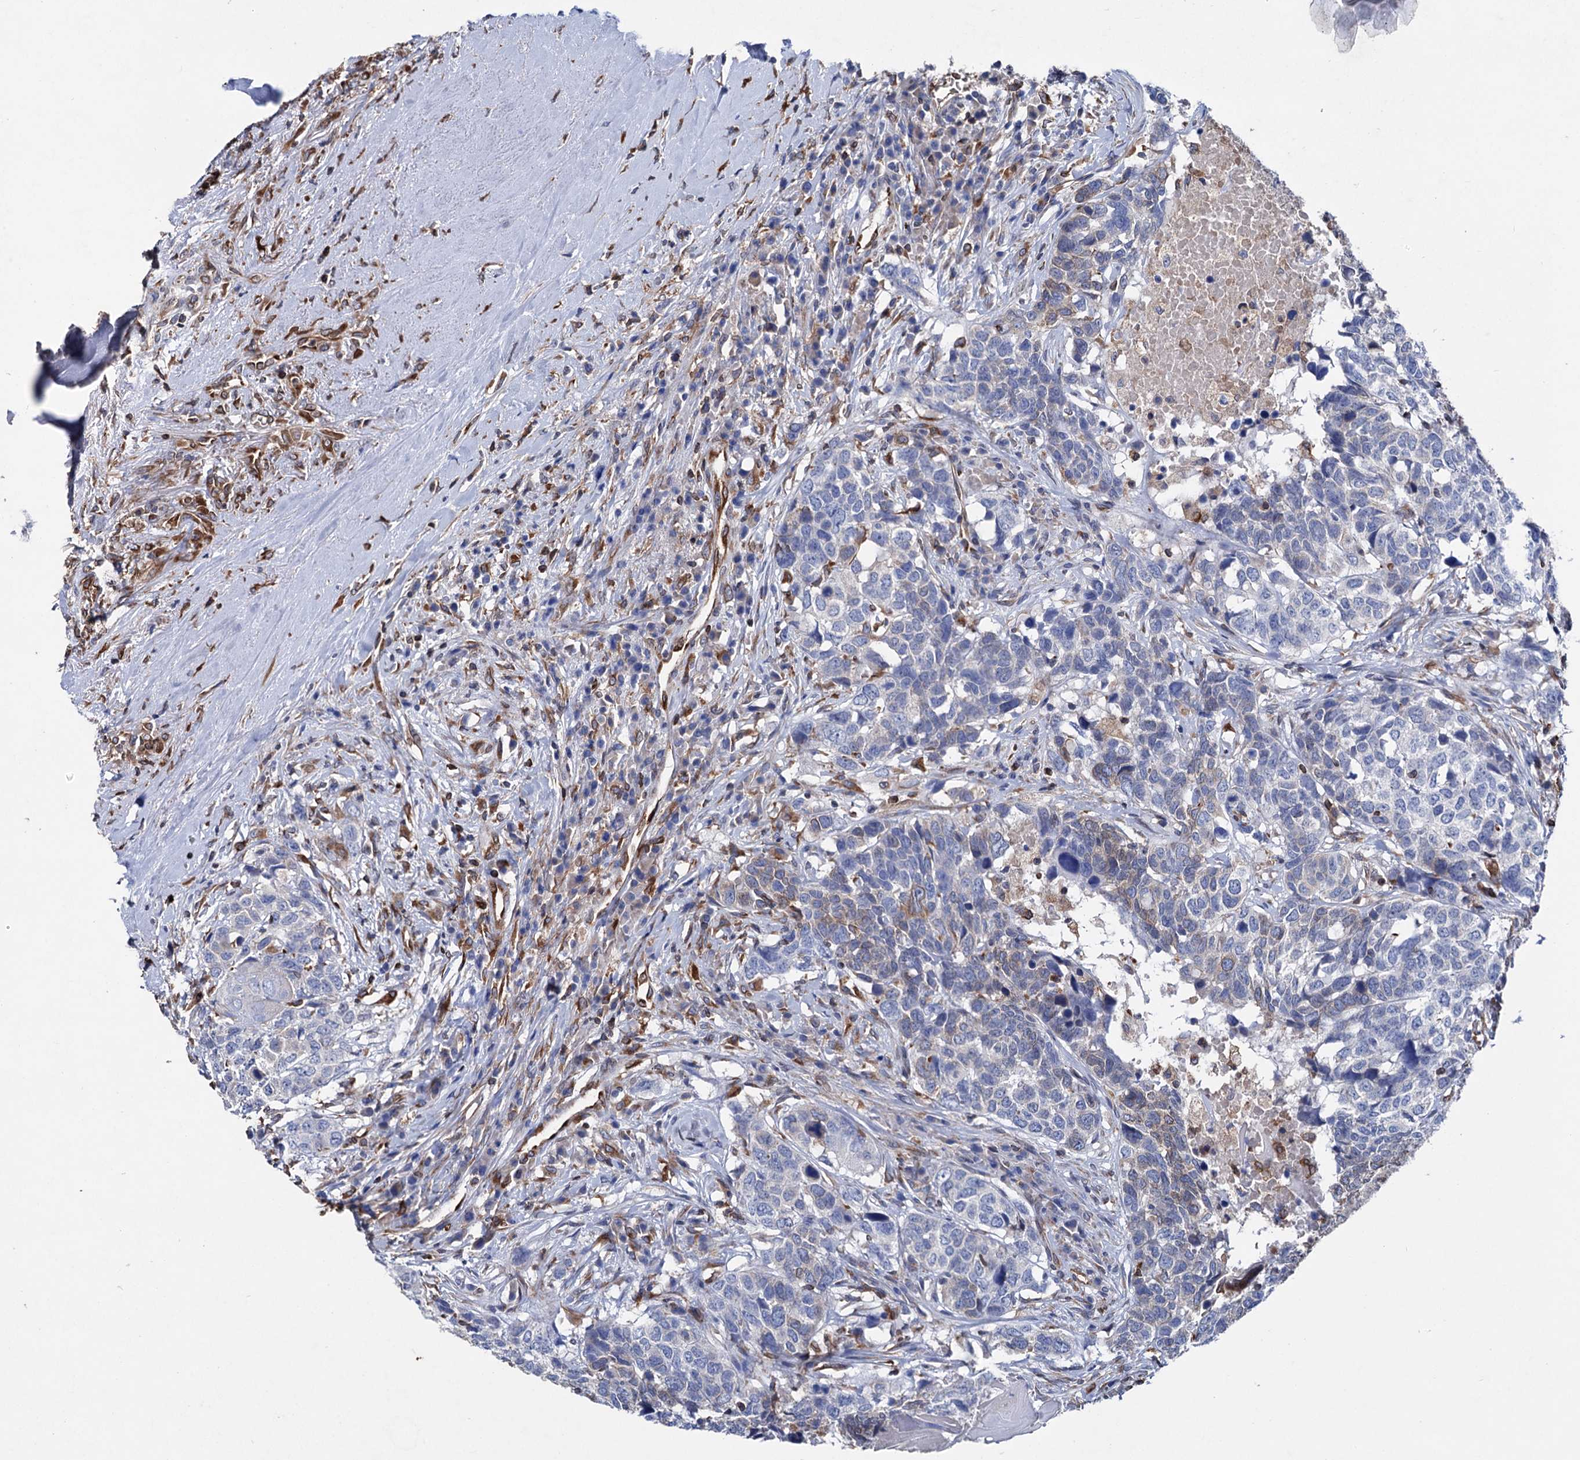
{"staining": {"intensity": "weak", "quantity": "<25%", "location": "cytoplasmic/membranous"}, "tissue": "head and neck cancer", "cell_type": "Tumor cells", "image_type": "cancer", "snomed": [{"axis": "morphology", "description": "Squamous cell carcinoma, NOS"}, {"axis": "topography", "description": "Head-Neck"}], "caption": "Micrograph shows no significant protein expression in tumor cells of head and neck cancer. (IHC, brightfield microscopy, high magnification).", "gene": "STING1", "patient": {"sex": "male", "age": 66}}